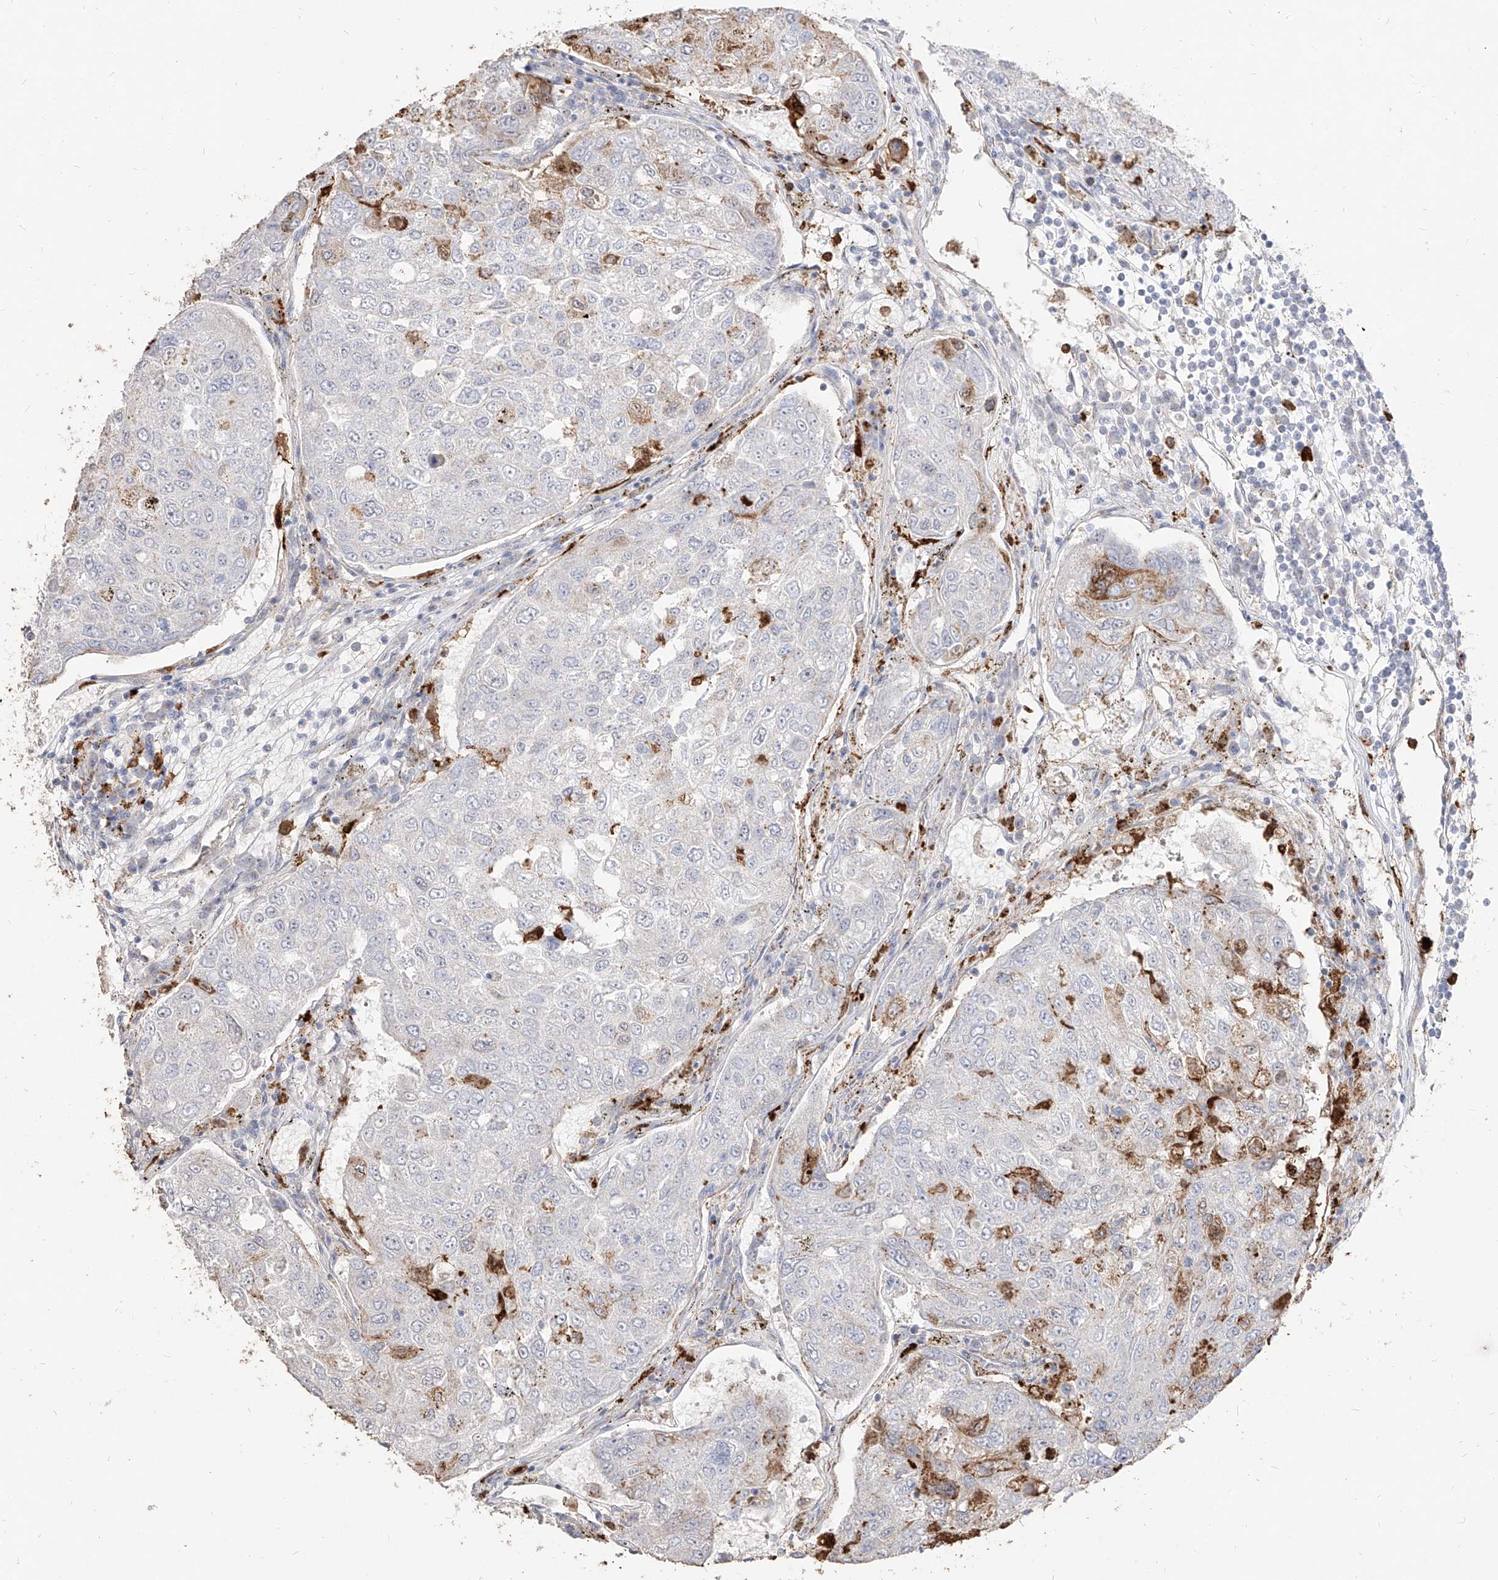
{"staining": {"intensity": "moderate", "quantity": "<25%", "location": "cytoplasmic/membranous"}, "tissue": "urothelial cancer", "cell_type": "Tumor cells", "image_type": "cancer", "snomed": [{"axis": "morphology", "description": "Urothelial carcinoma, High grade"}, {"axis": "topography", "description": "Lymph node"}, {"axis": "topography", "description": "Urinary bladder"}], "caption": "A high-resolution photomicrograph shows immunohistochemistry (IHC) staining of high-grade urothelial carcinoma, which exhibits moderate cytoplasmic/membranous positivity in about <25% of tumor cells. (DAB IHC, brown staining for protein, blue staining for nuclei).", "gene": "ZNF227", "patient": {"sex": "male", "age": 51}}